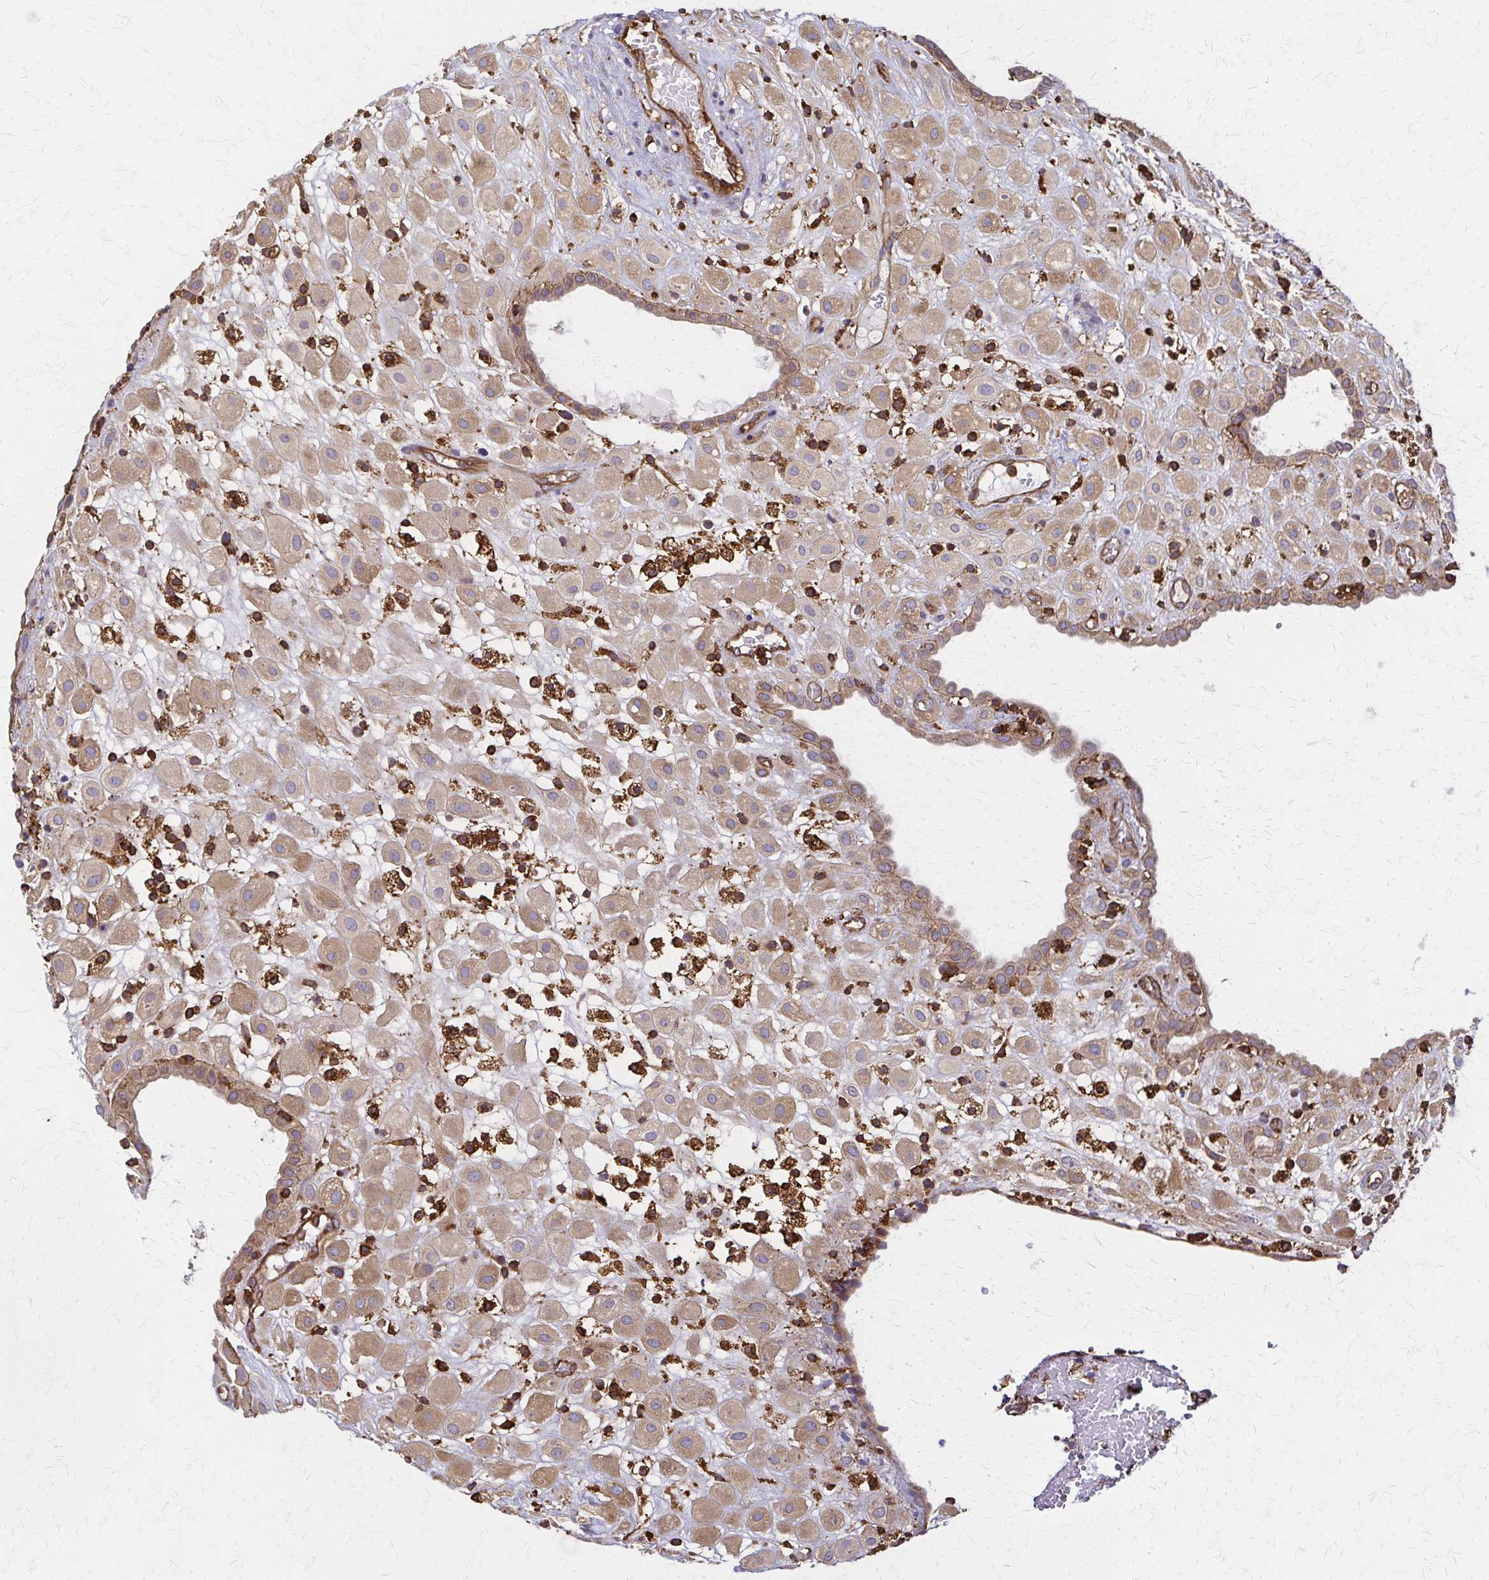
{"staining": {"intensity": "moderate", "quantity": ">75%", "location": "cytoplasmic/membranous"}, "tissue": "placenta", "cell_type": "Decidual cells", "image_type": "normal", "snomed": [{"axis": "morphology", "description": "Normal tissue, NOS"}, {"axis": "topography", "description": "Placenta"}], "caption": "Benign placenta demonstrates moderate cytoplasmic/membranous positivity in approximately >75% of decidual cells.", "gene": "WASF2", "patient": {"sex": "female", "age": 24}}